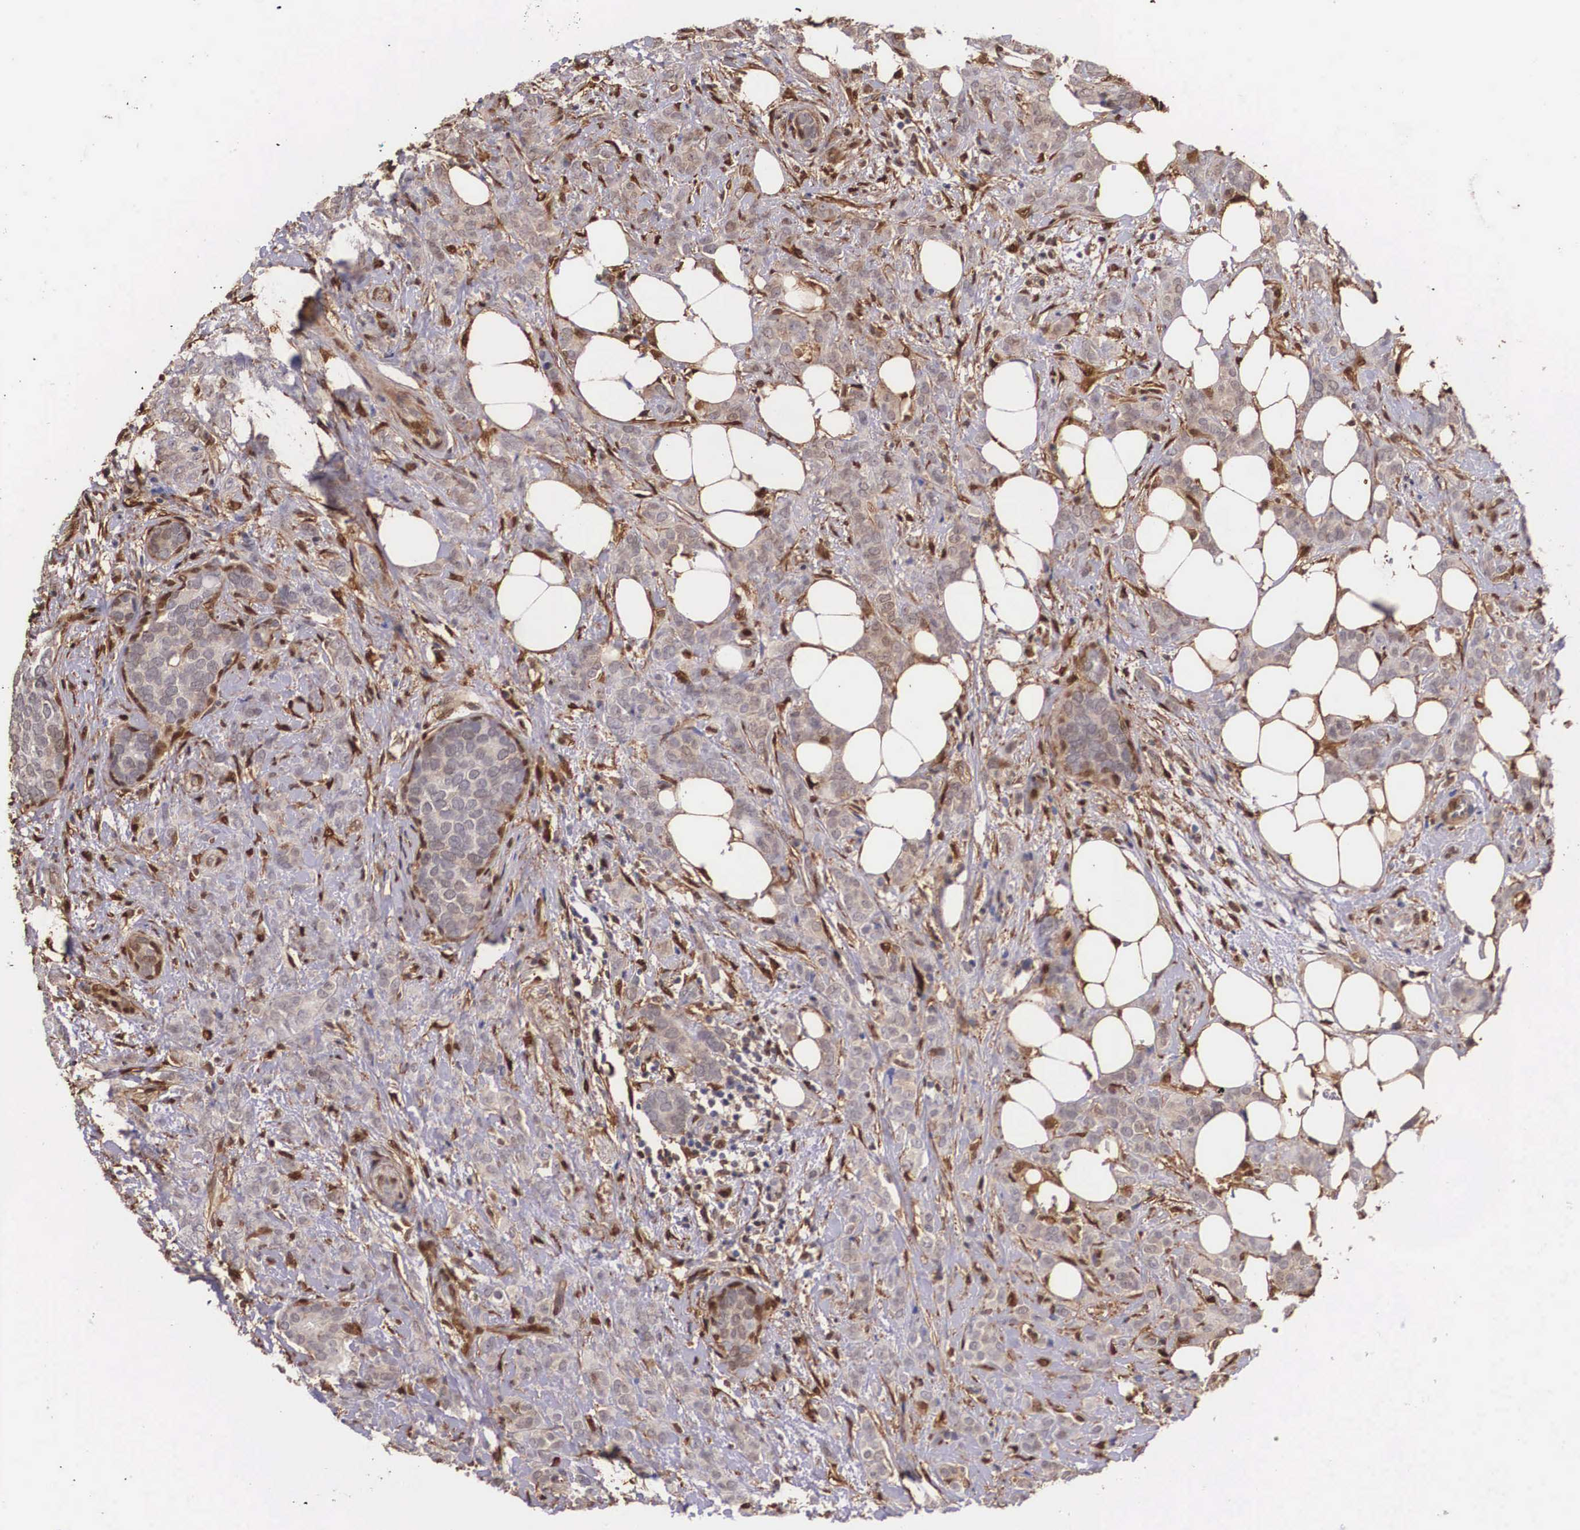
{"staining": {"intensity": "negative", "quantity": "none", "location": "none"}, "tissue": "breast cancer", "cell_type": "Tumor cells", "image_type": "cancer", "snomed": [{"axis": "morphology", "description": "Duct carcinoma"}, {"axis": "topography", "description": "Breast"}], "caption": "Breast invasive ductal carcinoma was stained to show a protein in brown. There is no significant expression in tumor cells. (Stains: DAB (3,3'-diaminobenzidine) IHC with hematoxylin counter stain, Microscopy: brightfield microscopy at high magnification).", "gene": "LGALS1", "patient": {"sex": "female", "age": 53}}